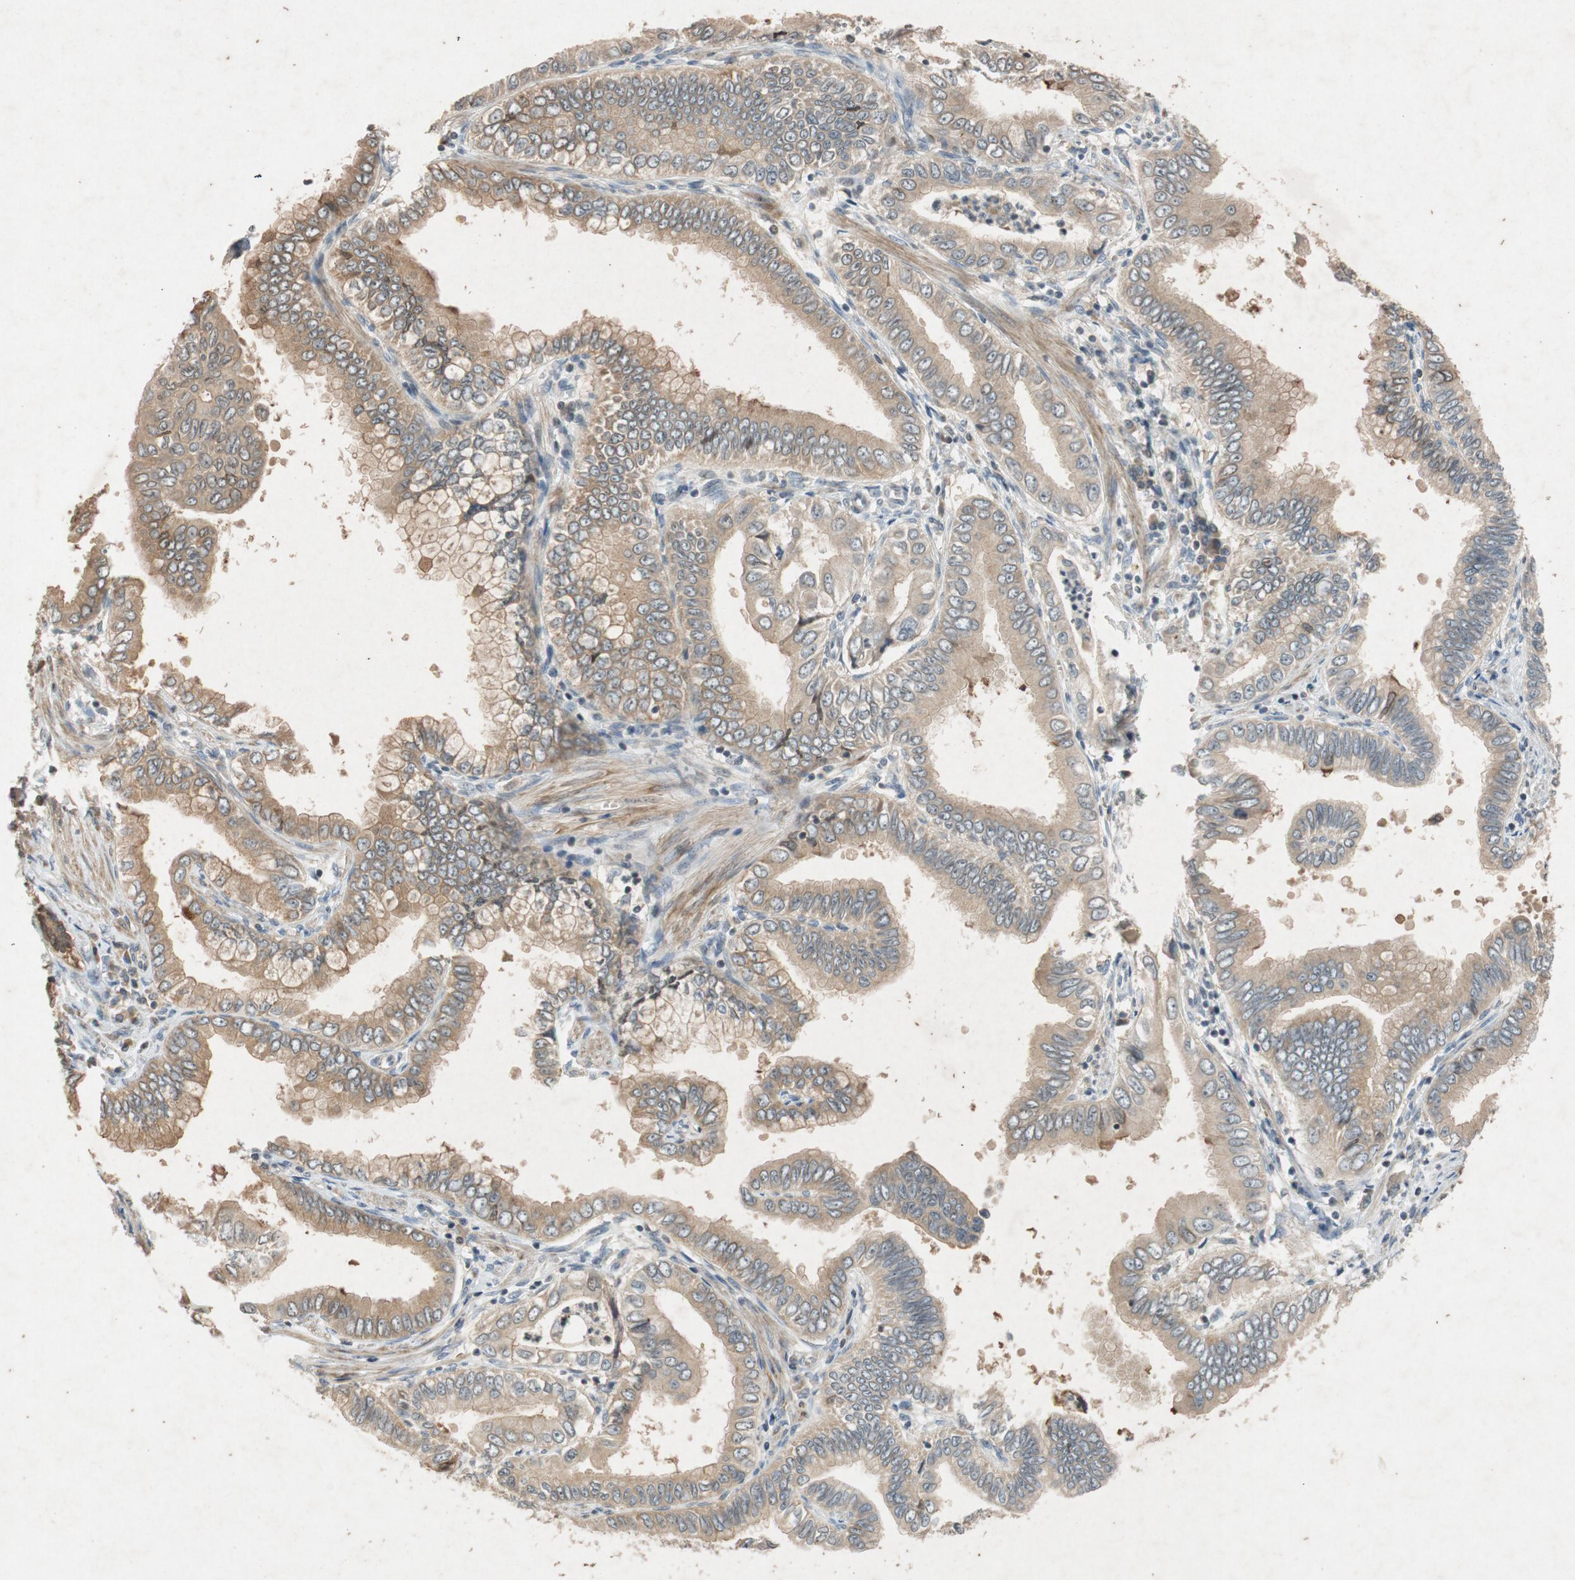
{"staining": {"intensity": "moderate", "quantity": ">75%", "location": "cytoplasmic/membranous"}, "tissue": "pancreatic cancer", "cell_type": "Tumor cells", "image_type": "cancer", "snomed": [{"axis": "morphology", "description": "Normal tissue, NOS"}, {"axis": "topography", "description": "Lymph node"}], "caption": "IHC micrograph of neoplastic tissue: human pancreatic cancer stained using immunohistochemistry exhibits medium levels of moderate protein expression localized specifically in the cytoplasmic/membranous of tumor cells, appearing as a cytoplasmic/membranous brown color.", "gene": "ATP2C1", "patient": {"sex": "male", "age": 50}}